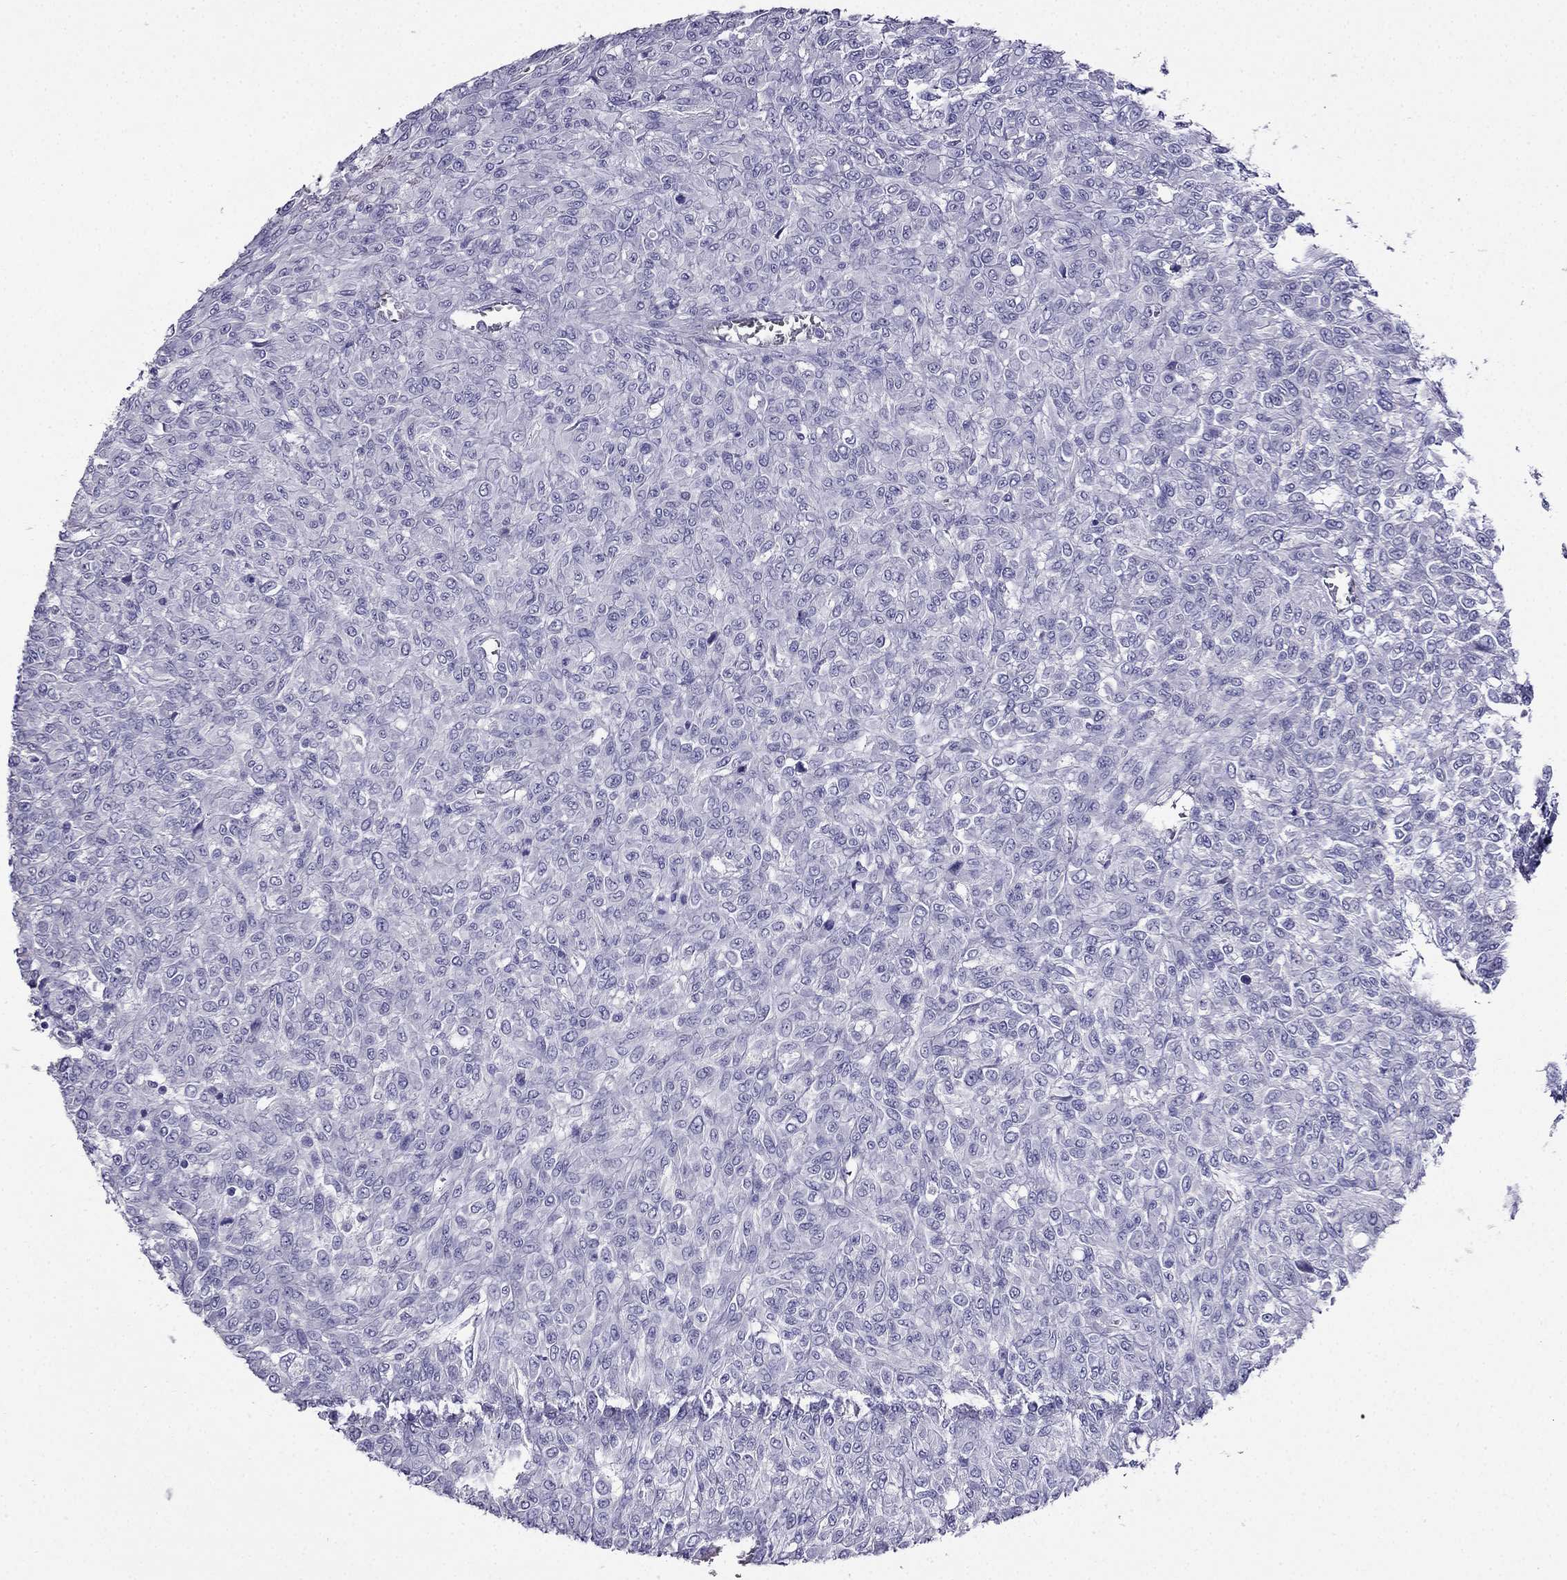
{"staining": {"intensity": "negative", "quantity": "none", "location": "none"}, "tissue": "renal cancer", "cell_type": "Tumor cells", "image_type": "cancer", "snomed": [{"axis": "morphology", "description": "Adenocarcinoma, NOS"}, {"axis": "topography", "description": "Kidney"}], "caption": "Immunohistochemistry (IHC) photomicrograph of neoplastic tissue: renal adenocarcinoma stained with DAB (3,3'-diaminobenzidine) reveals no significant protein staining in tumor cells. (DAB (3,3'-diaminobenzidine) immunohistochemistry (IHC) visualized using brightfield microscopy, high magnification).", "gene": "PTH", "patient": {"sex": "male", "age": 58}}